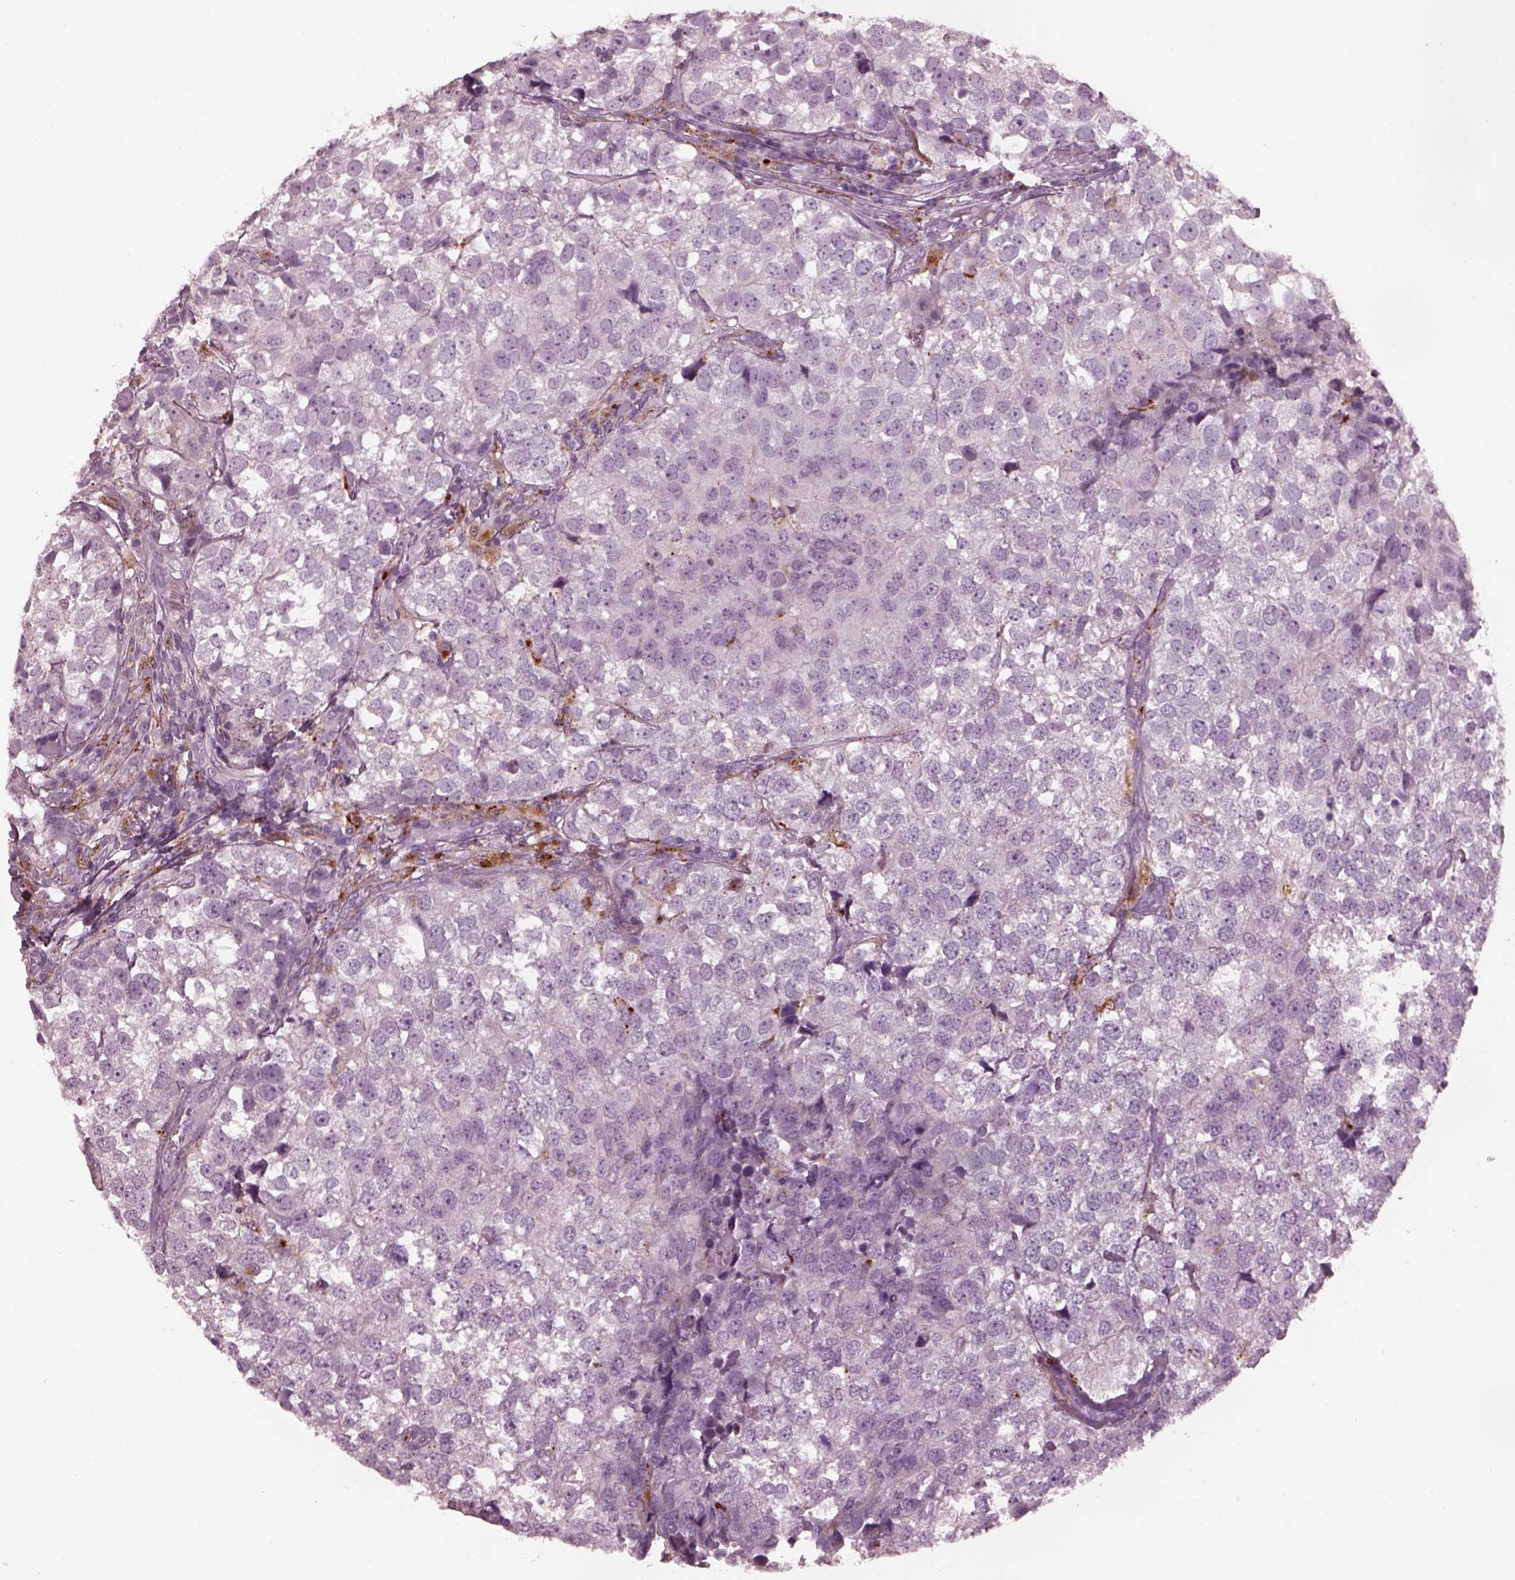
{"staining": {"intensity": "negative", "quantity": "none", "location": "none"}, "tissue": "breast cancer", "cell_type": "Tumor cells", "image_type": "cancer", "snomed": [{"axis": "morphology", "description": "Duct carcinoma"}, {"axis": "topography", "description": "Breast"}], "caption": "Photomicrograph shows no protein staining in tumor cells of breast cancer tissue.", "gene": "SLAMF8", "patient": {"sex": "female", "age": 30}}